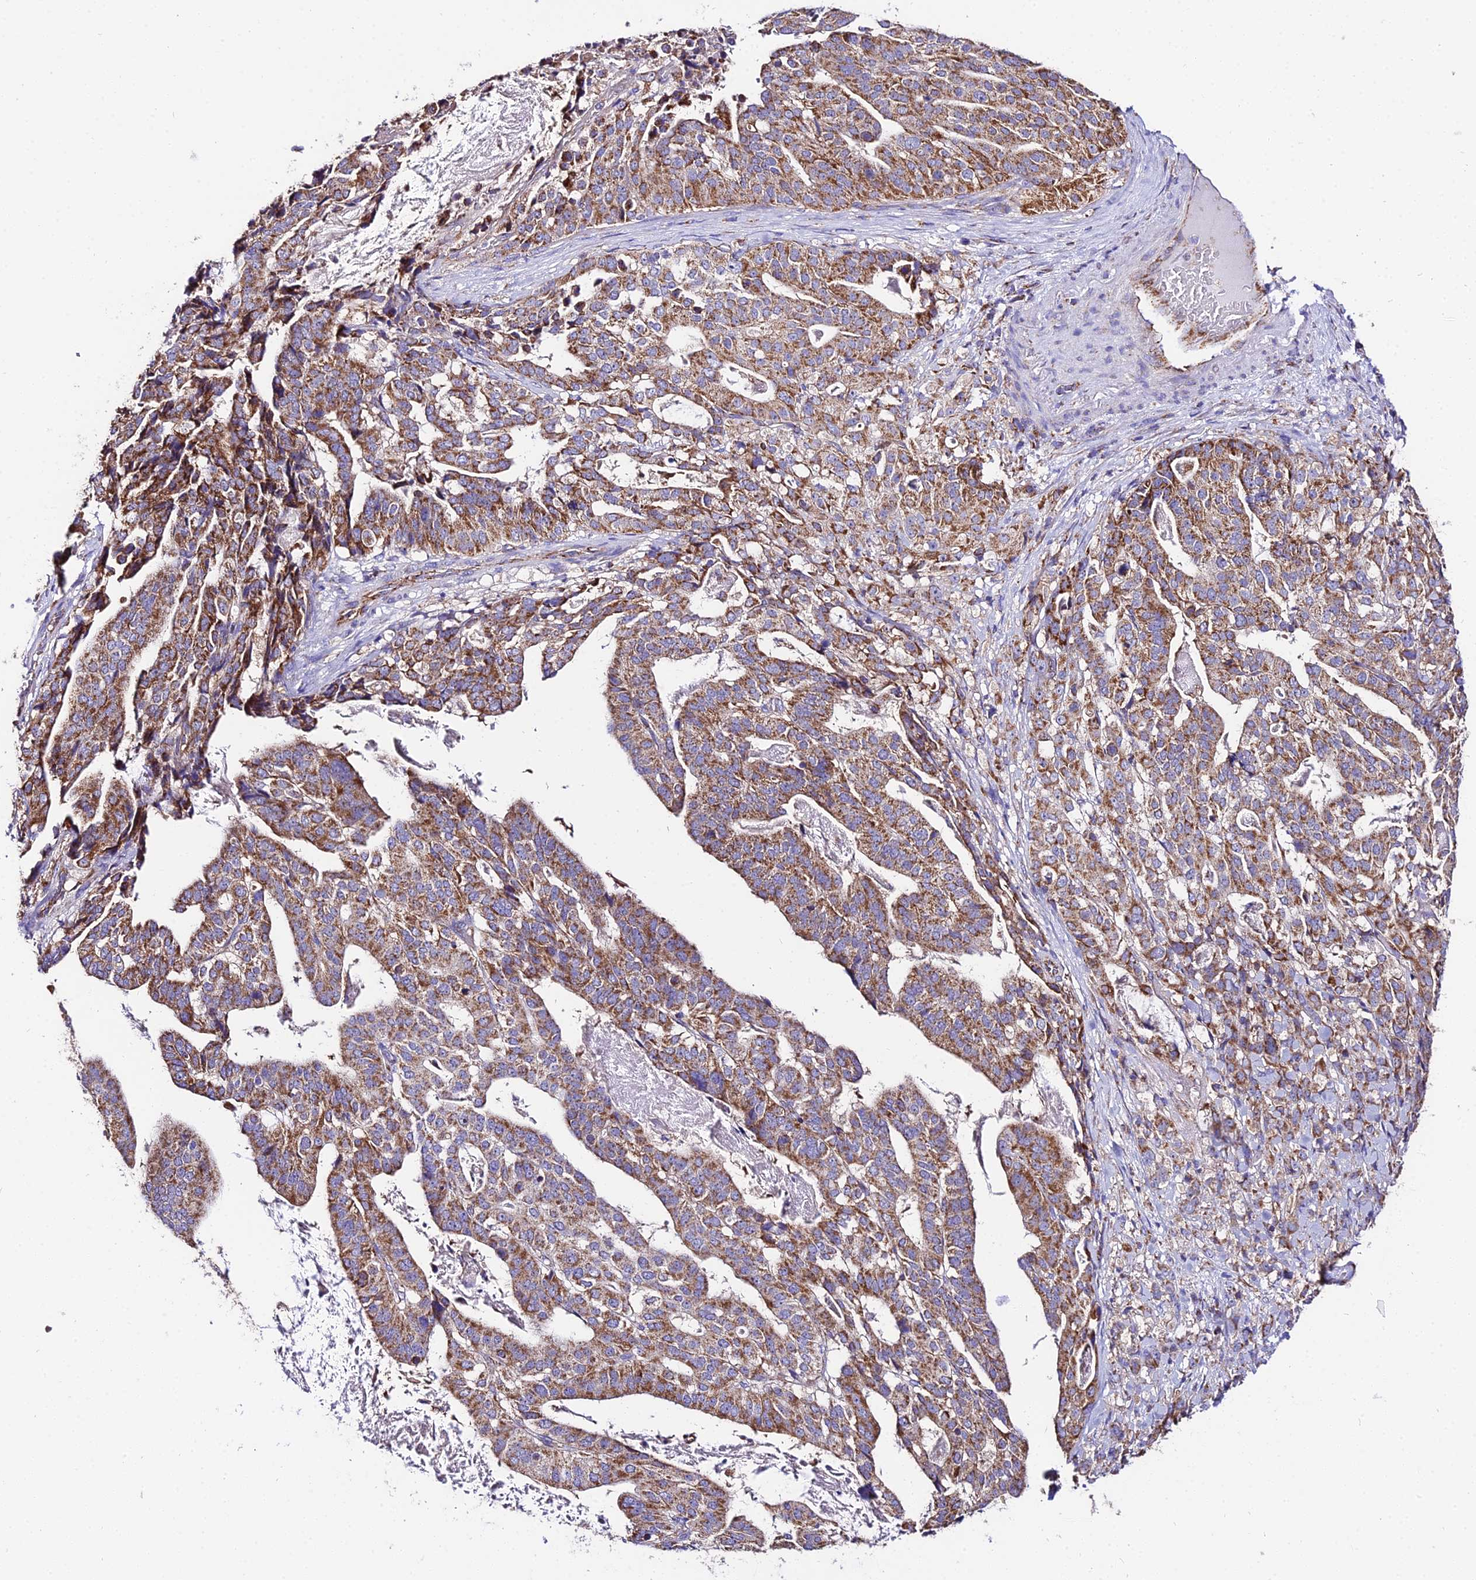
{"staining": {"intensity": "moderate", "quantity": ">75%", "location": "cytoplasmic/membranous"}, "tissue": "stomach cancer", "cell_type": "Tumor cells", "image_type": "cancer", "snomed": [{"axis": "morphology", "description": "Adenocarcinoma, NOS"}, {"axis": "topography", "description": "Stomach"}], "caption": "This is a photomicrograph of IHC staining of stomach cancer, which shows moderate expression in the cytoplasmic/membranous of tumor cells.", "gene": "OCIAD1", "patient": {"sex": "male", "age": 48}}